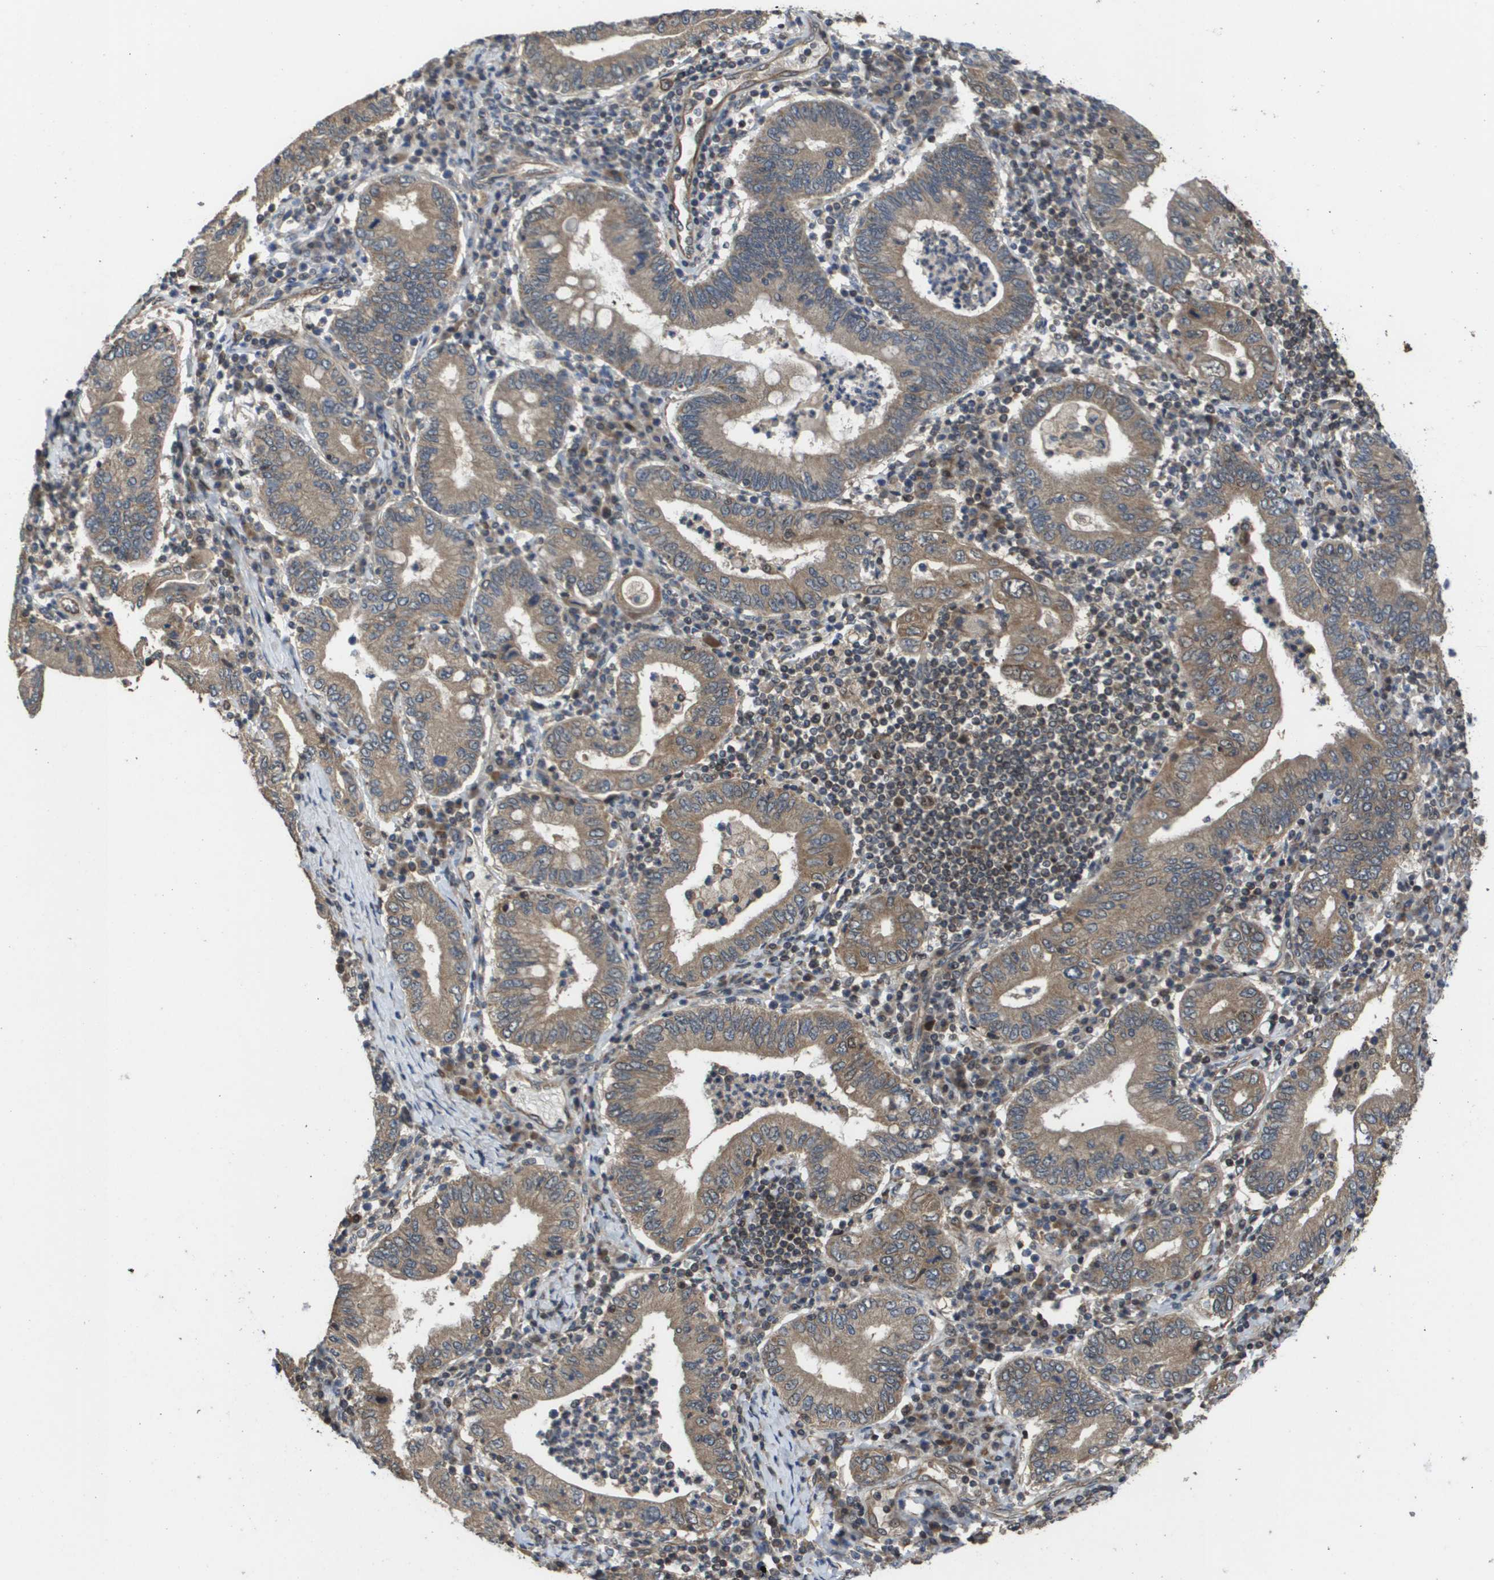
{"staining": {"intensity": "weak", "quantity": ">75%", "location": "cytoplasmic/membranous"}, "tissue": "stomach cancer", "cell_type": "Tumor cells", "image_type": "cancer", "snomed": [{"axis": "morphology", "description": "Normal tissue, NOS"}, {"axis": "morphology", "description": "Adenocarcinoma, NOS"}, {"axis": "topography", "description": "Esophagus"}, {"axis": "topography", "description": "Stomach, upper"}, {"axis": "topography", "description": "Peripheral nerve tissue"}], "caption": "A micrograph showing weak cytoplasmic/membranous positivity in about >75% of tumor cells in adenocarcinoma (stomach), as visualized by brown immunohistochemical staining.", "gene": "RBM38", "patient": {"sex": "male", "age": 62}}